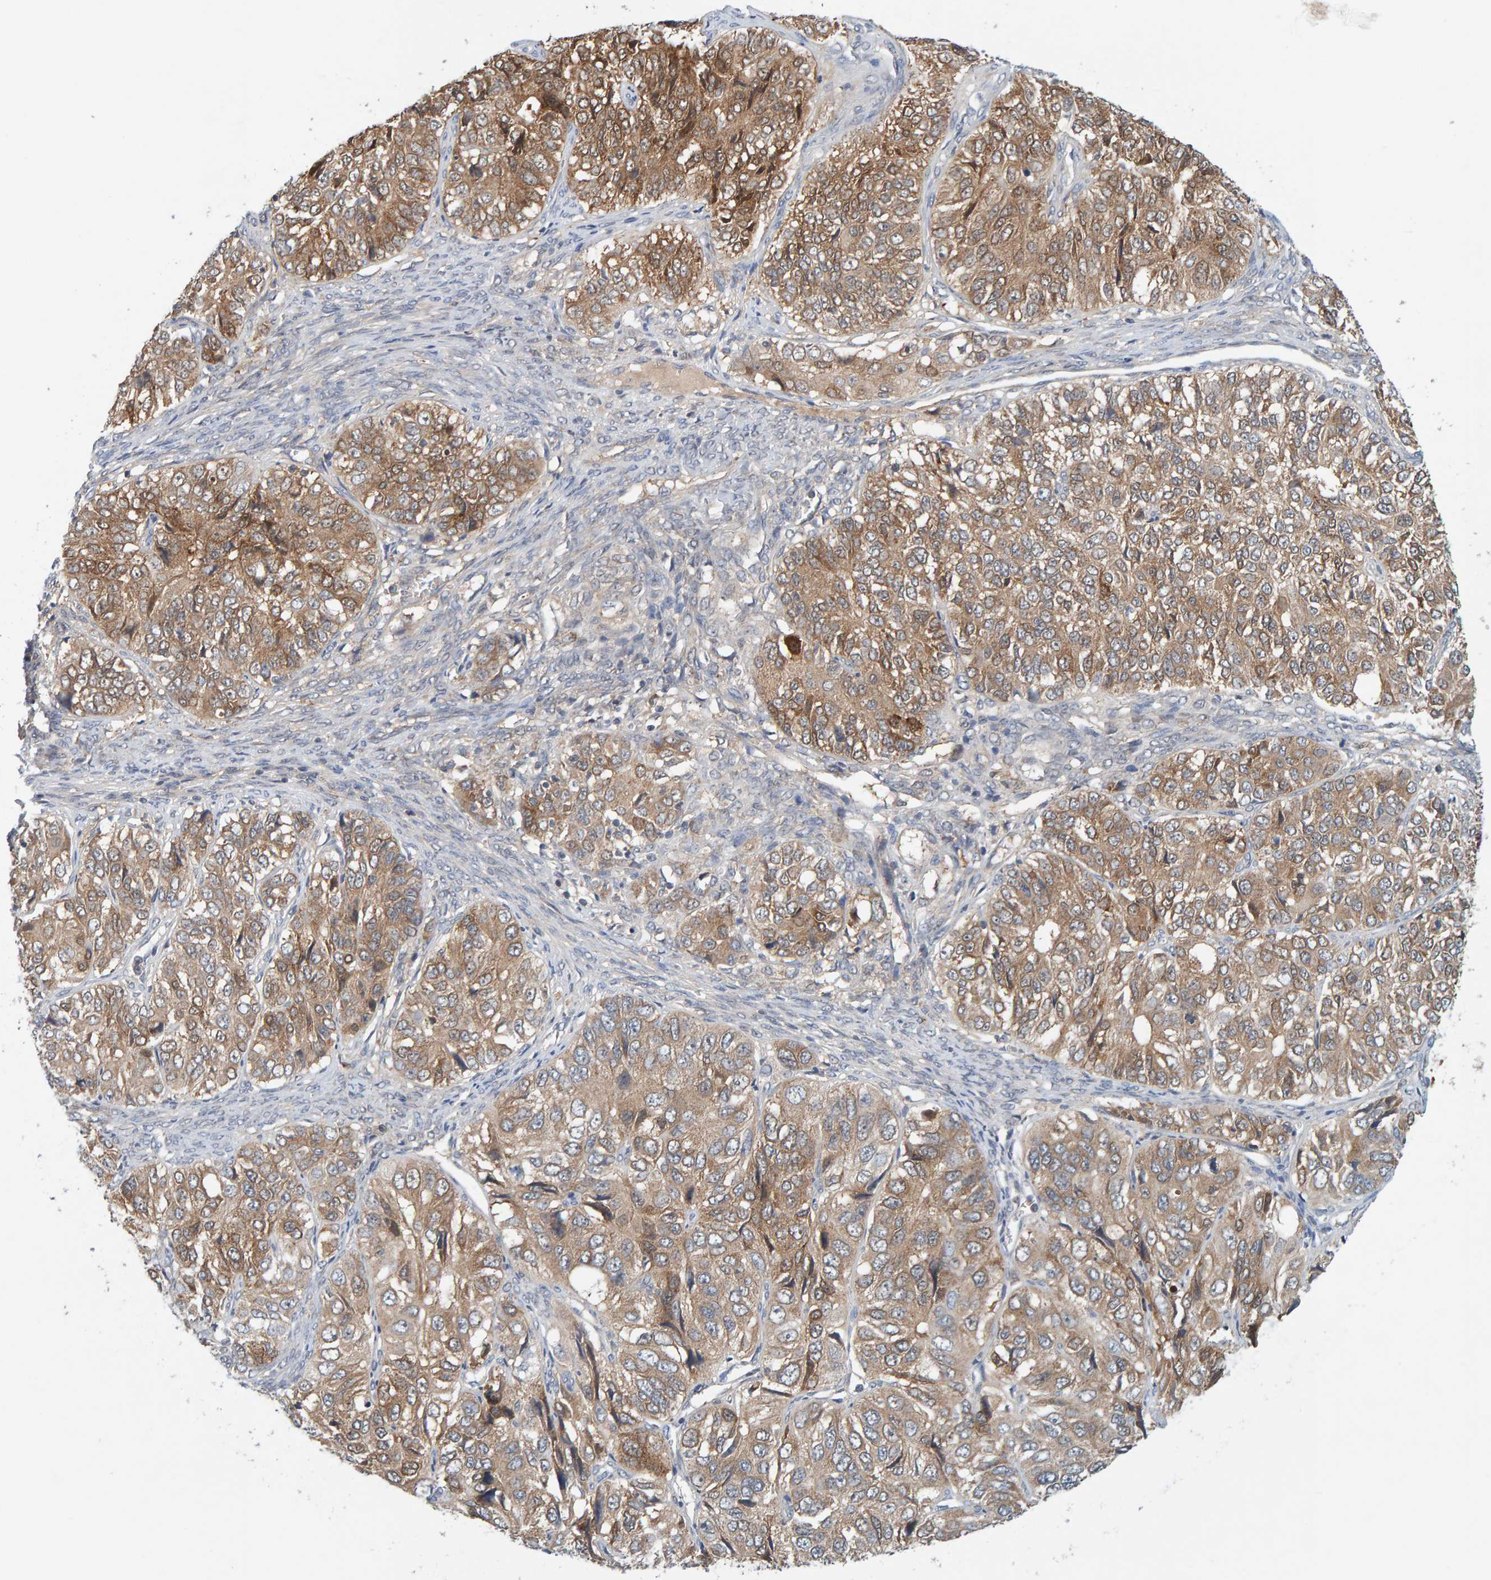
{"staining": {"intensity": "moderate", "quantity": ">75%", "location": "cytoplasmic/membranous"}, "tissue": "ovarian cancer", "cell_type": "Tumor cells", "image_type": "cancer", "snomed": [{"axis": "morphology", "description": "Carcinoma, endometroid"}, {"axis": "topography", "description": "Ovary"}], "caption": "The immunohistochemical stain highlights moderate cytoplasmic/membranous positivity in tumor cells of ovarian endometroid carcinoma tissue.", "gene": "TATDN1", "patient": {"sex": "female", "age": 51}}